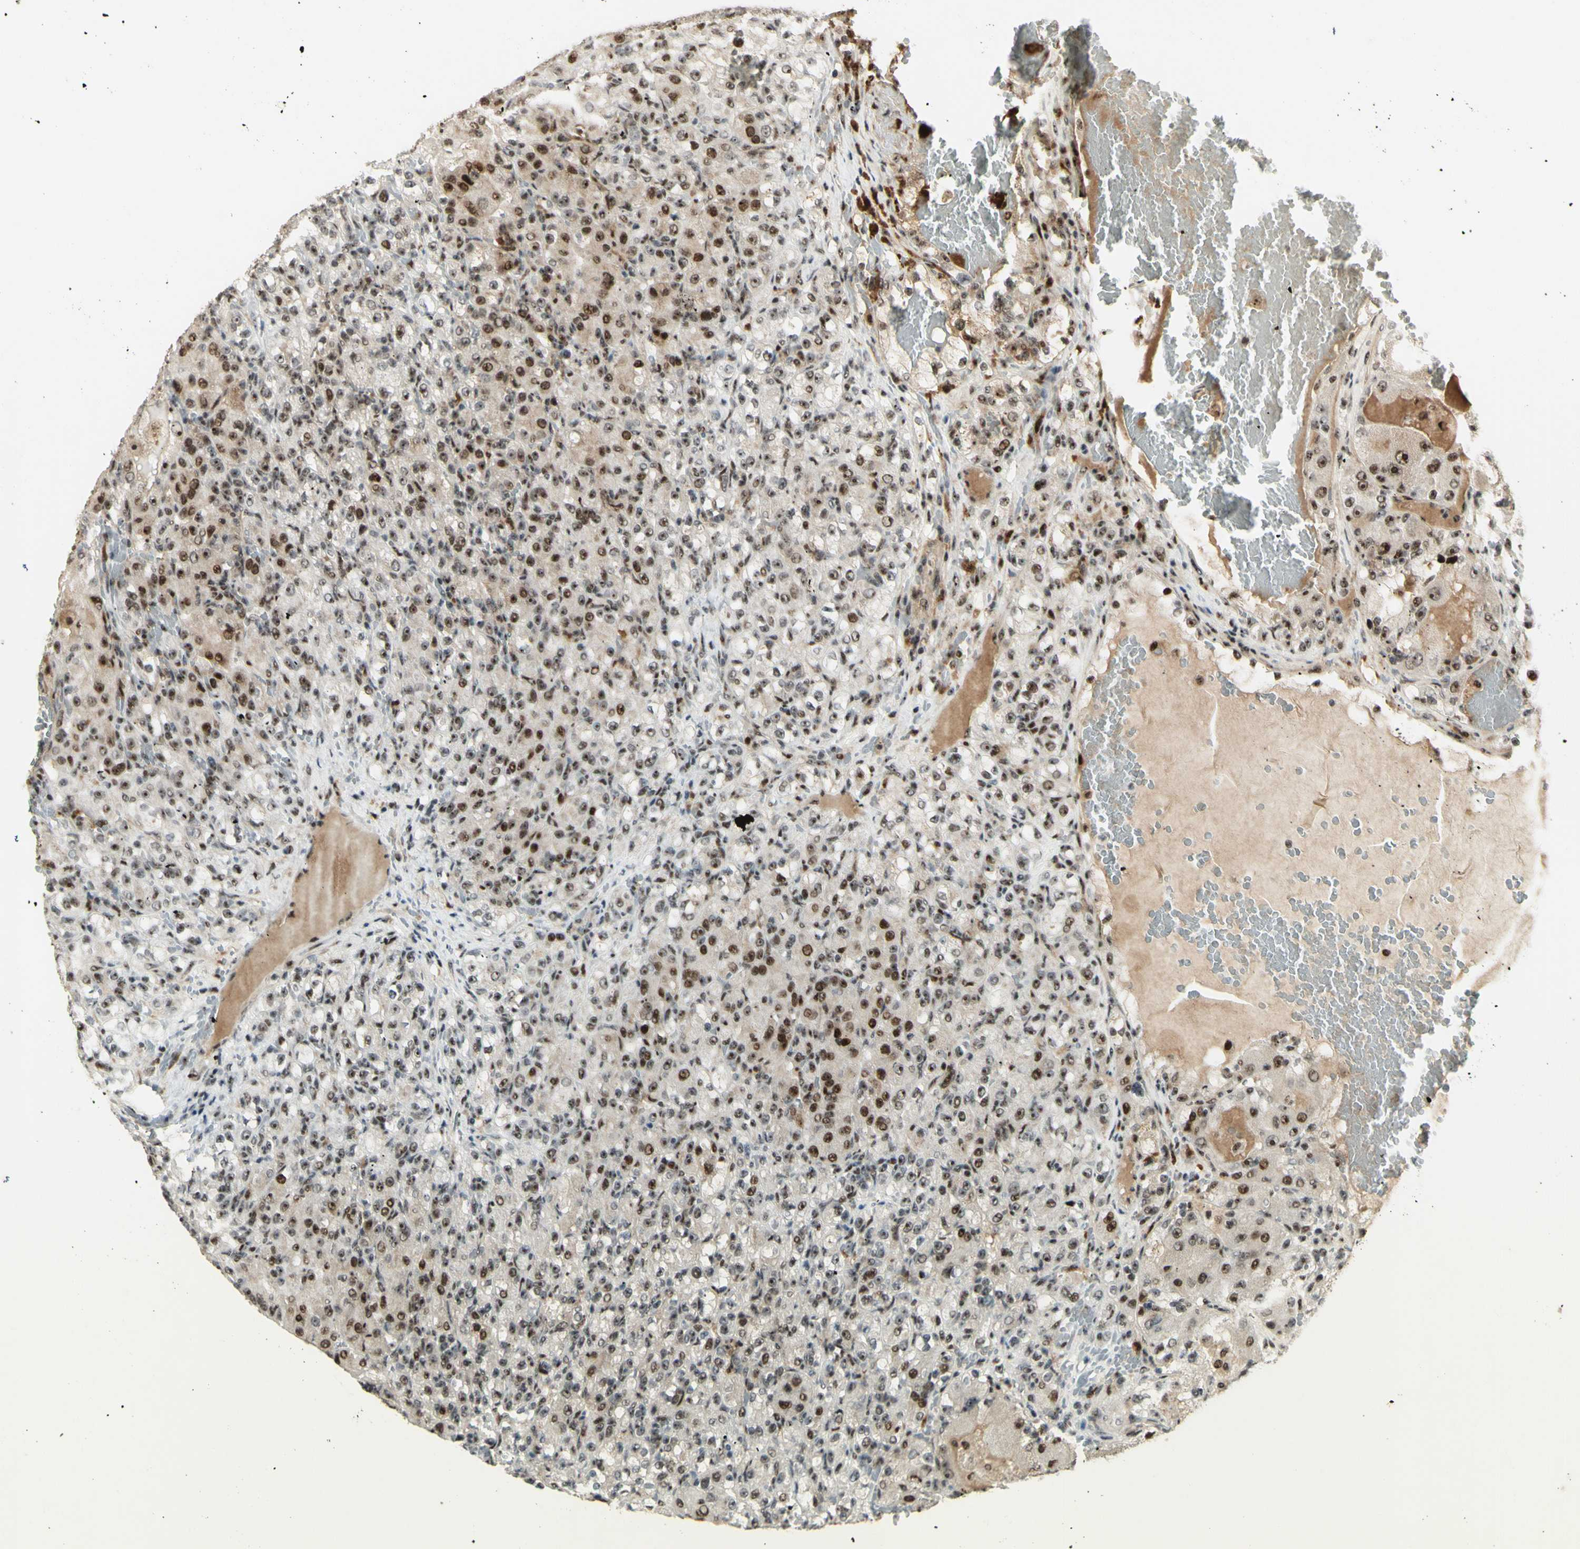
{"staining": {"intensity": "strong", "quantity": "25%-75%", "location": "nuclear"}, "tissue": "renal cancer", "cell_type": "Tumor cells", "image_type": "cancer", "snomed": [{"axis": "morphology", "description": "Adenocarcinoma, NOS"}, {"axis": "topography", "description": "Kidney"}], "caption": "Brown immunohistochemical staining in human adenocarcinoma (renal) demonstrates strong nuclear positivity in about 25%-75% of tumor cells.", "gene": "DHX9", "patient": {"sex": "male", "age": 61}}